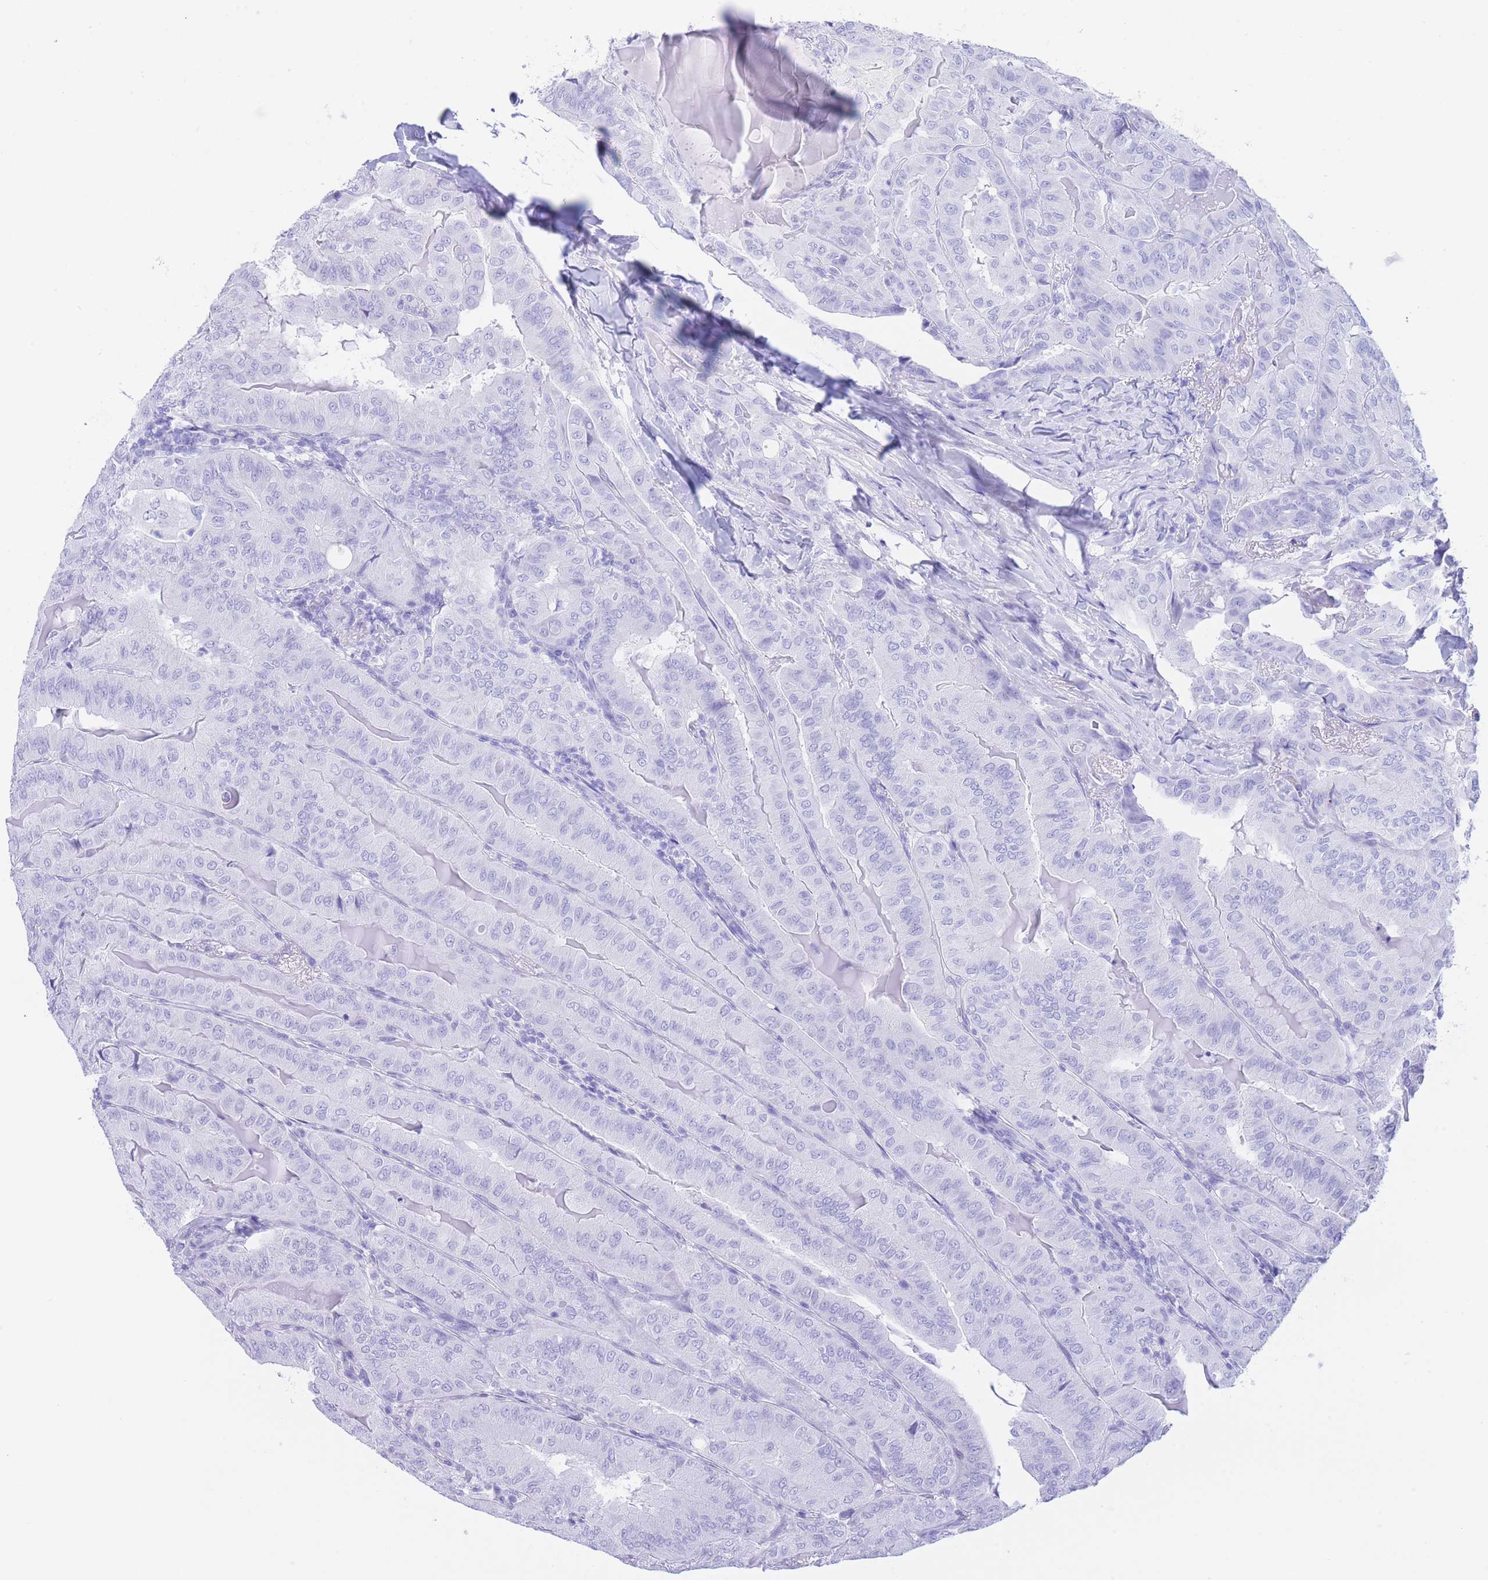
{"staining": {"intensity": "negative", "quantity": "none", "location": "none"}, "tissue": "thyroid cancer", "cell_type": "Tumor cells", "image_type": "cancer", "snomed": [{"axis": "morphology", "description": "Papillary adenocarcinoma, NOS"}, {"axis": "topography", "description": "Thyroid gland"}], "caption": "Tumor cells are negative for brown protein staining in thyroid papillary adenocarcinoma.", "gene": "SLCO1B3", "patient": {"sex": "female", "age": 68}}